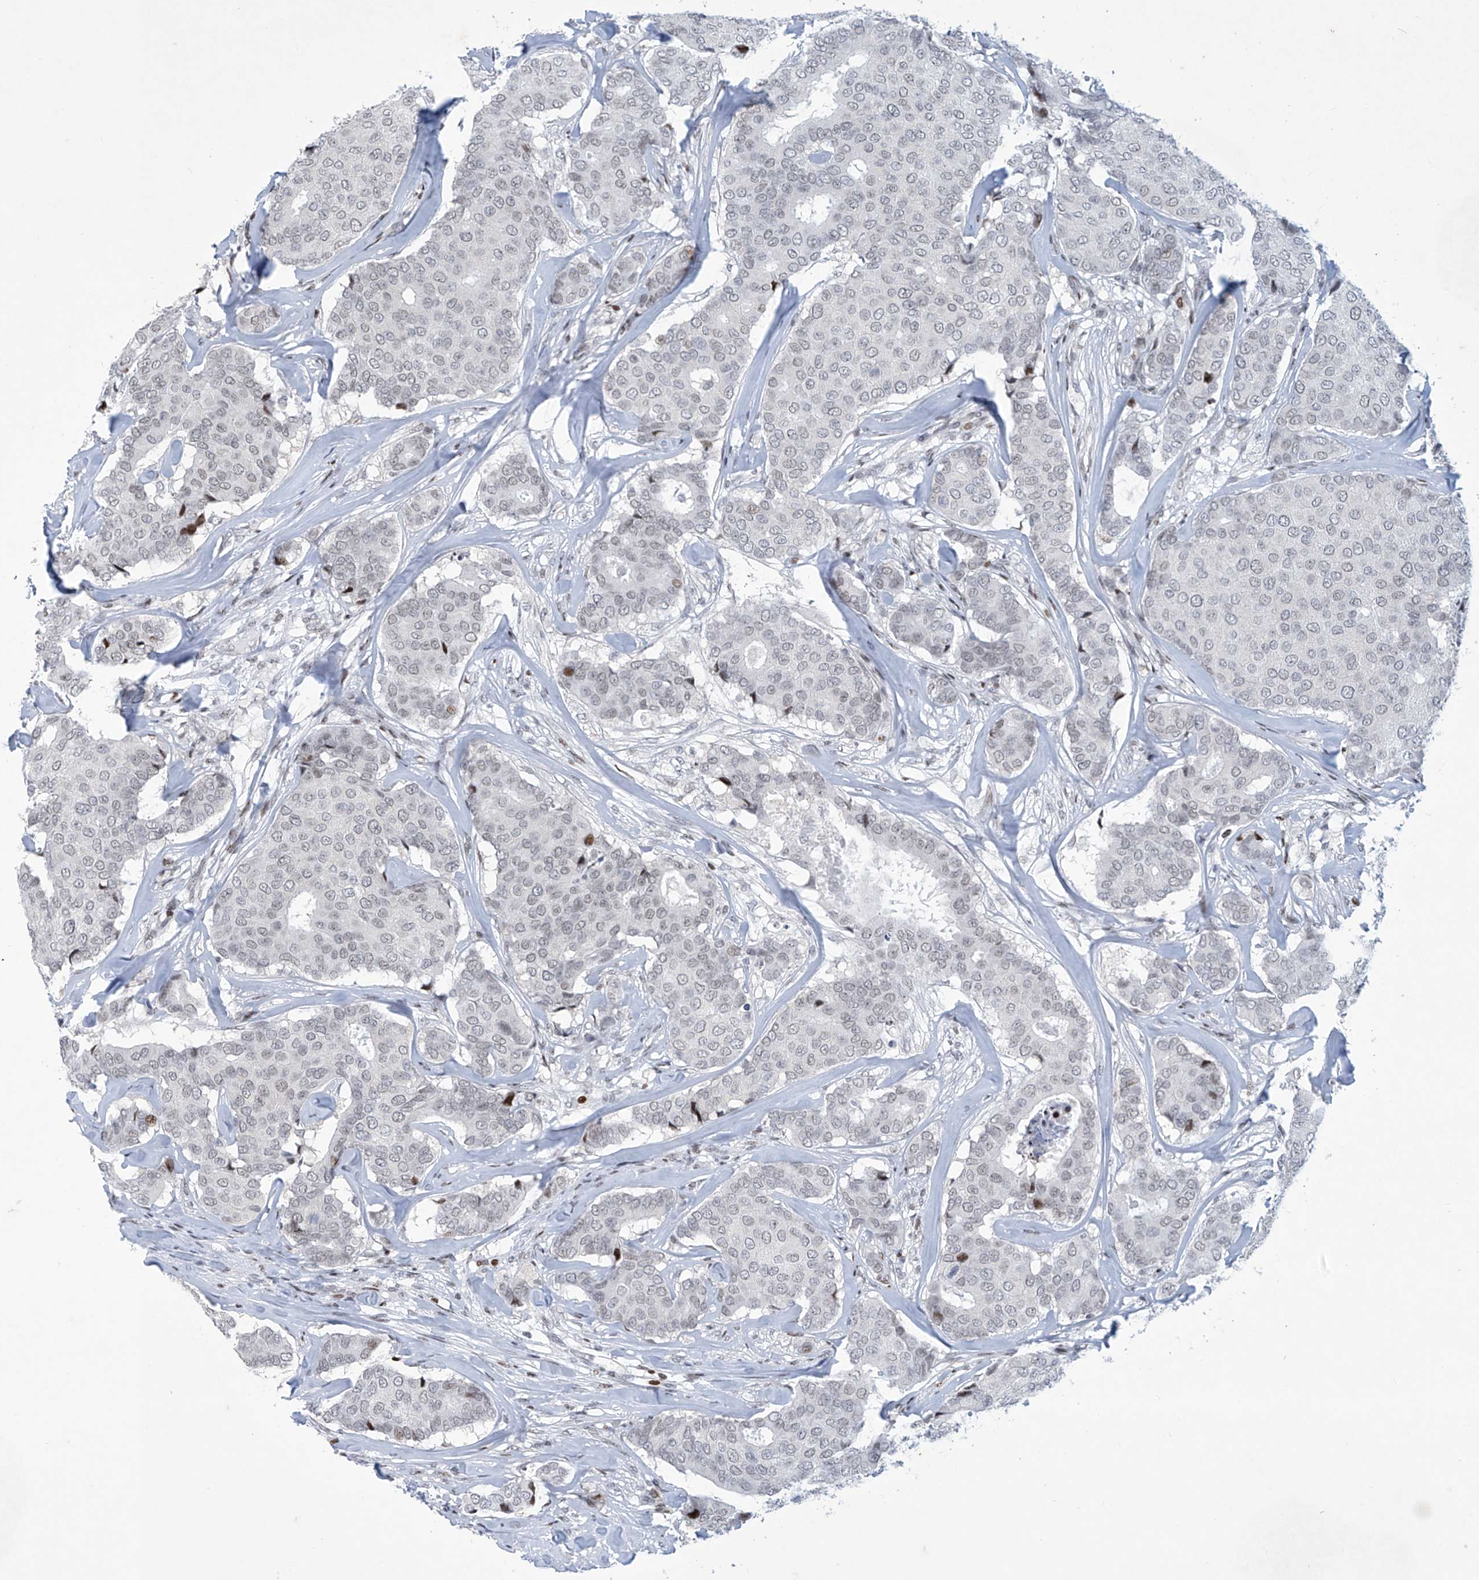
{"staining": {"intensity": "weak", "quantity": ">75%", "location": "nuclear"}, "tissue": "breast cancer", "cell_type": "Tumor cells", "image_type": "cancer", "snomed": [{"axis": "morphology", "description": "Duct carcinoma"}, {"axis": "topography", "description": "Breast"}], "caption": "The histopathology image exhibits immunohistochemical staining of breast cancer. There is weak nuclear expression is seen in about >75% of tumor cells. (DAB (3,3'-diaminobenzidine) IHC with brightfield microscopy, high magnification).", "gene": "RFX7", "patient": {"sex": "female", "age": 75}}